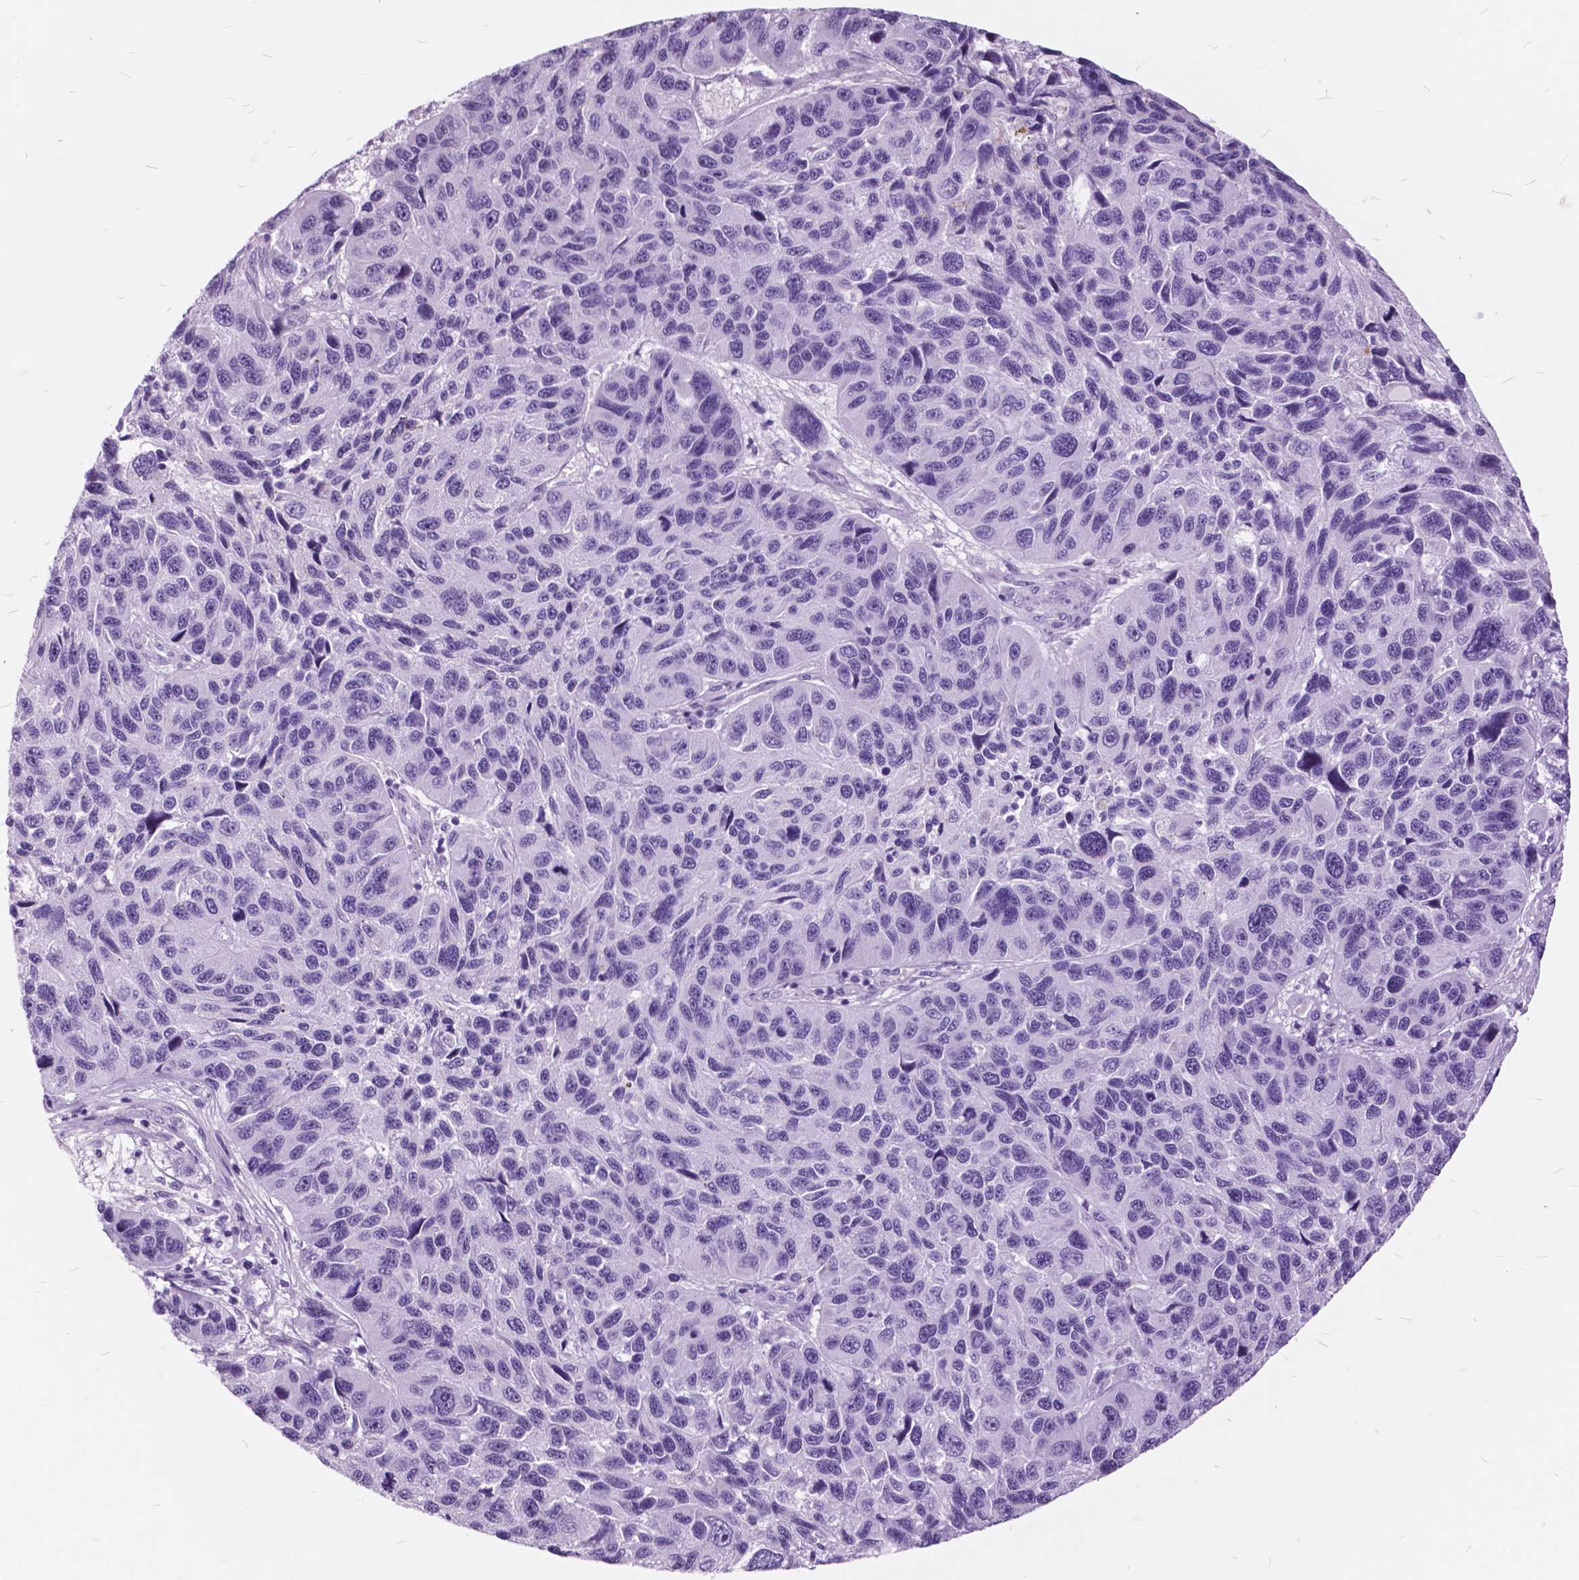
{"staining": {"intensity": "negative", "quantity": "none", "location": "none"}, "tissue": "melanoma", "cell_type": "Tumor cells", "image_type": "cancer", "snomed": [{"axis": "morphology", "description": "Malignant melanoma, NOS"}, {"axis": "topography", "description": "Skin"}], "caption": "This is a histopathology image of IHC staining of melanoma, which shows no positivity in tumor cells.", "gene": "GDF9", "patient": {"sex": "male", "age": 53}}